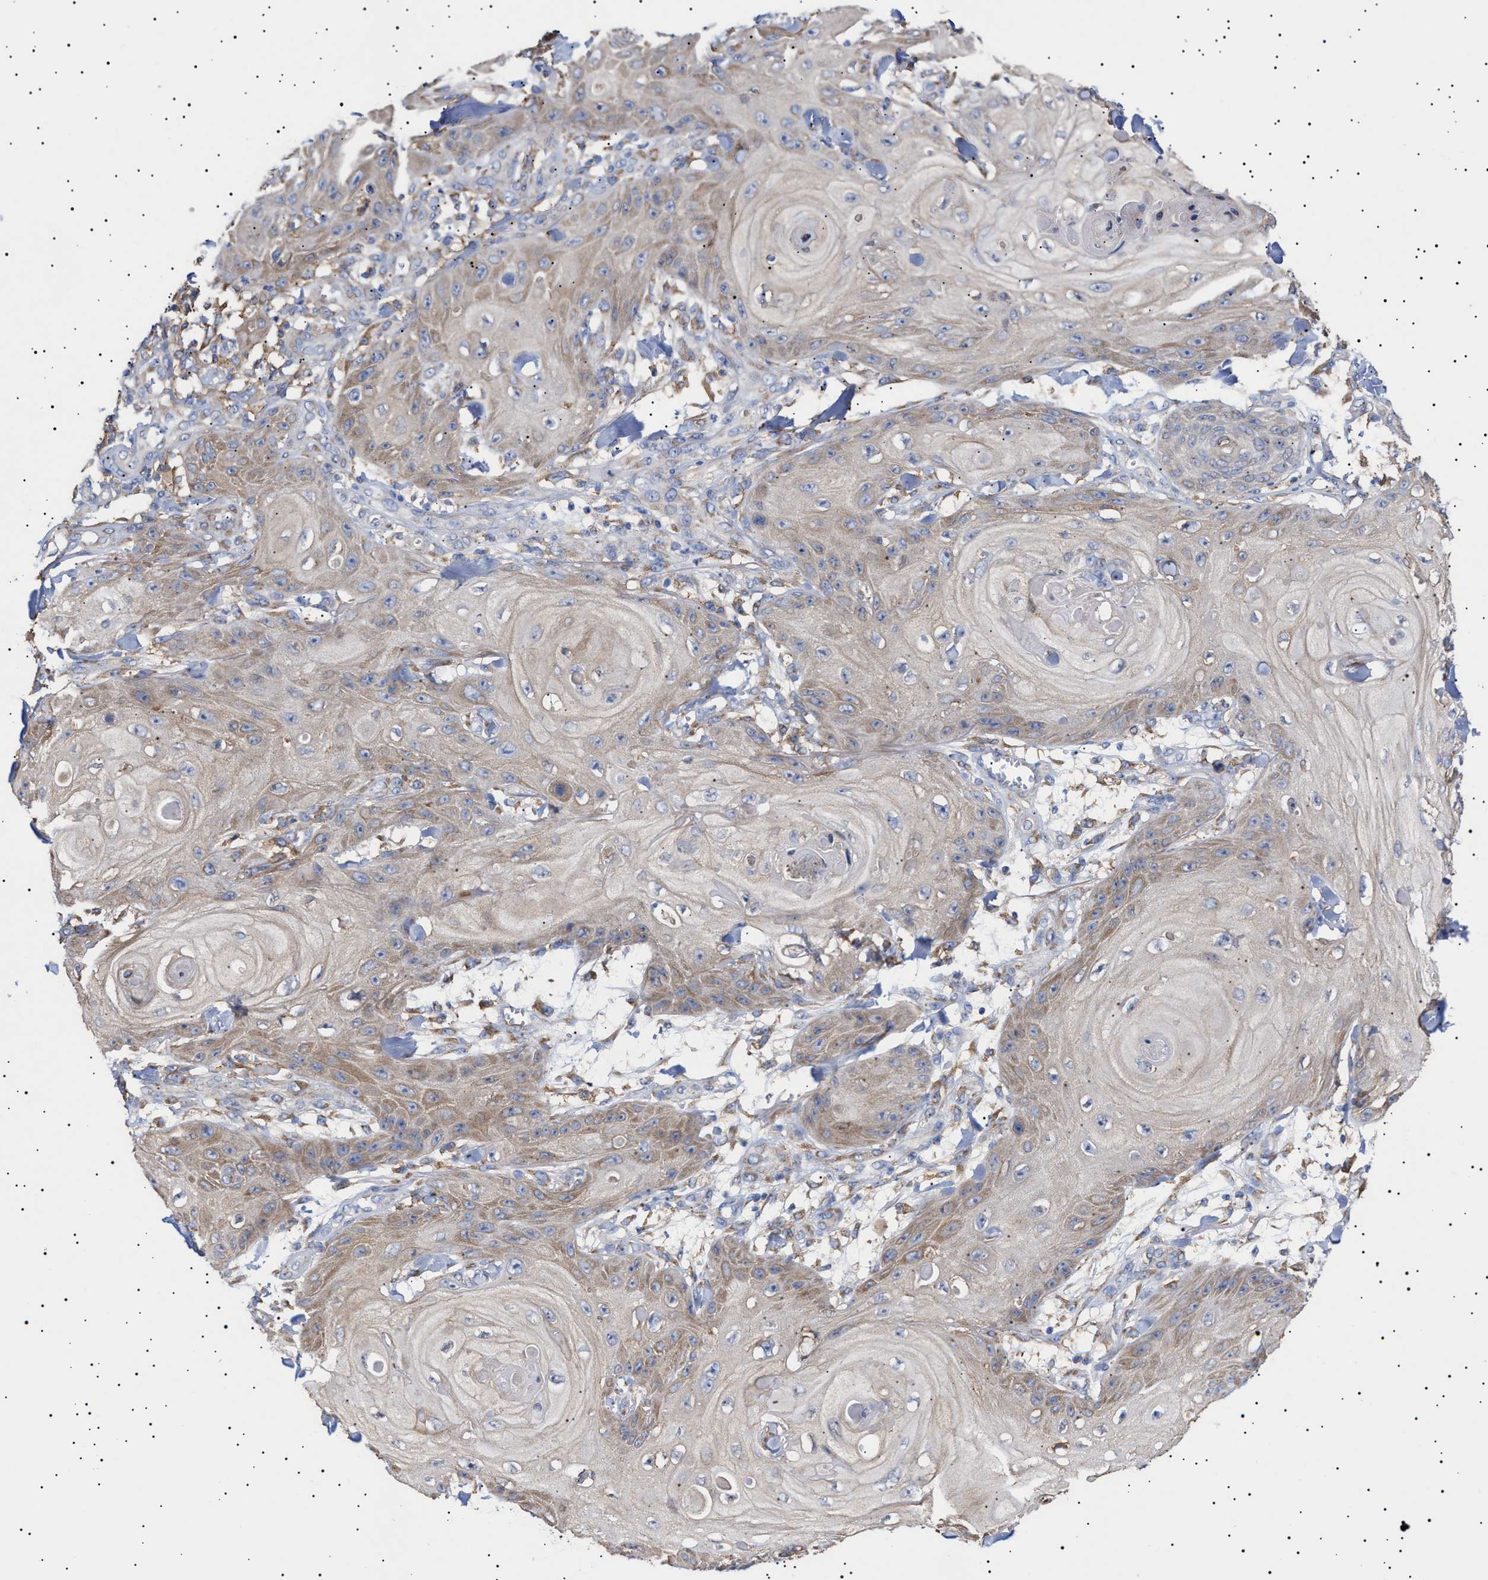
{"staining": {"intensity": "weak", "quantity": "25%-75%", "location": "cytoplasmic/membranous"}, "tissue": "skin cancer", "cell_type": "Tumor cells", "image_type": "cancer", "snomed": [{"axis": "morphology", "description": "Squamous cell carcinoma, NOS"}, {"axis": "topography", "description": "Skin"}], "caption": "Immunohistochemistry (IHC) of human skin squamous cell carcinoma displays low levels of weak cytoplasmic/membranous positivity in about 25%-75% of tumor cells. The staining is performed using DAB (3,3'-diaminobenzidine) brown chromogen to label protein expression. The nuclei are counter-stained blue using hematoxylin.", "gene": "ERCC6L2", "patient": {"sex": "male", "age": 74}}